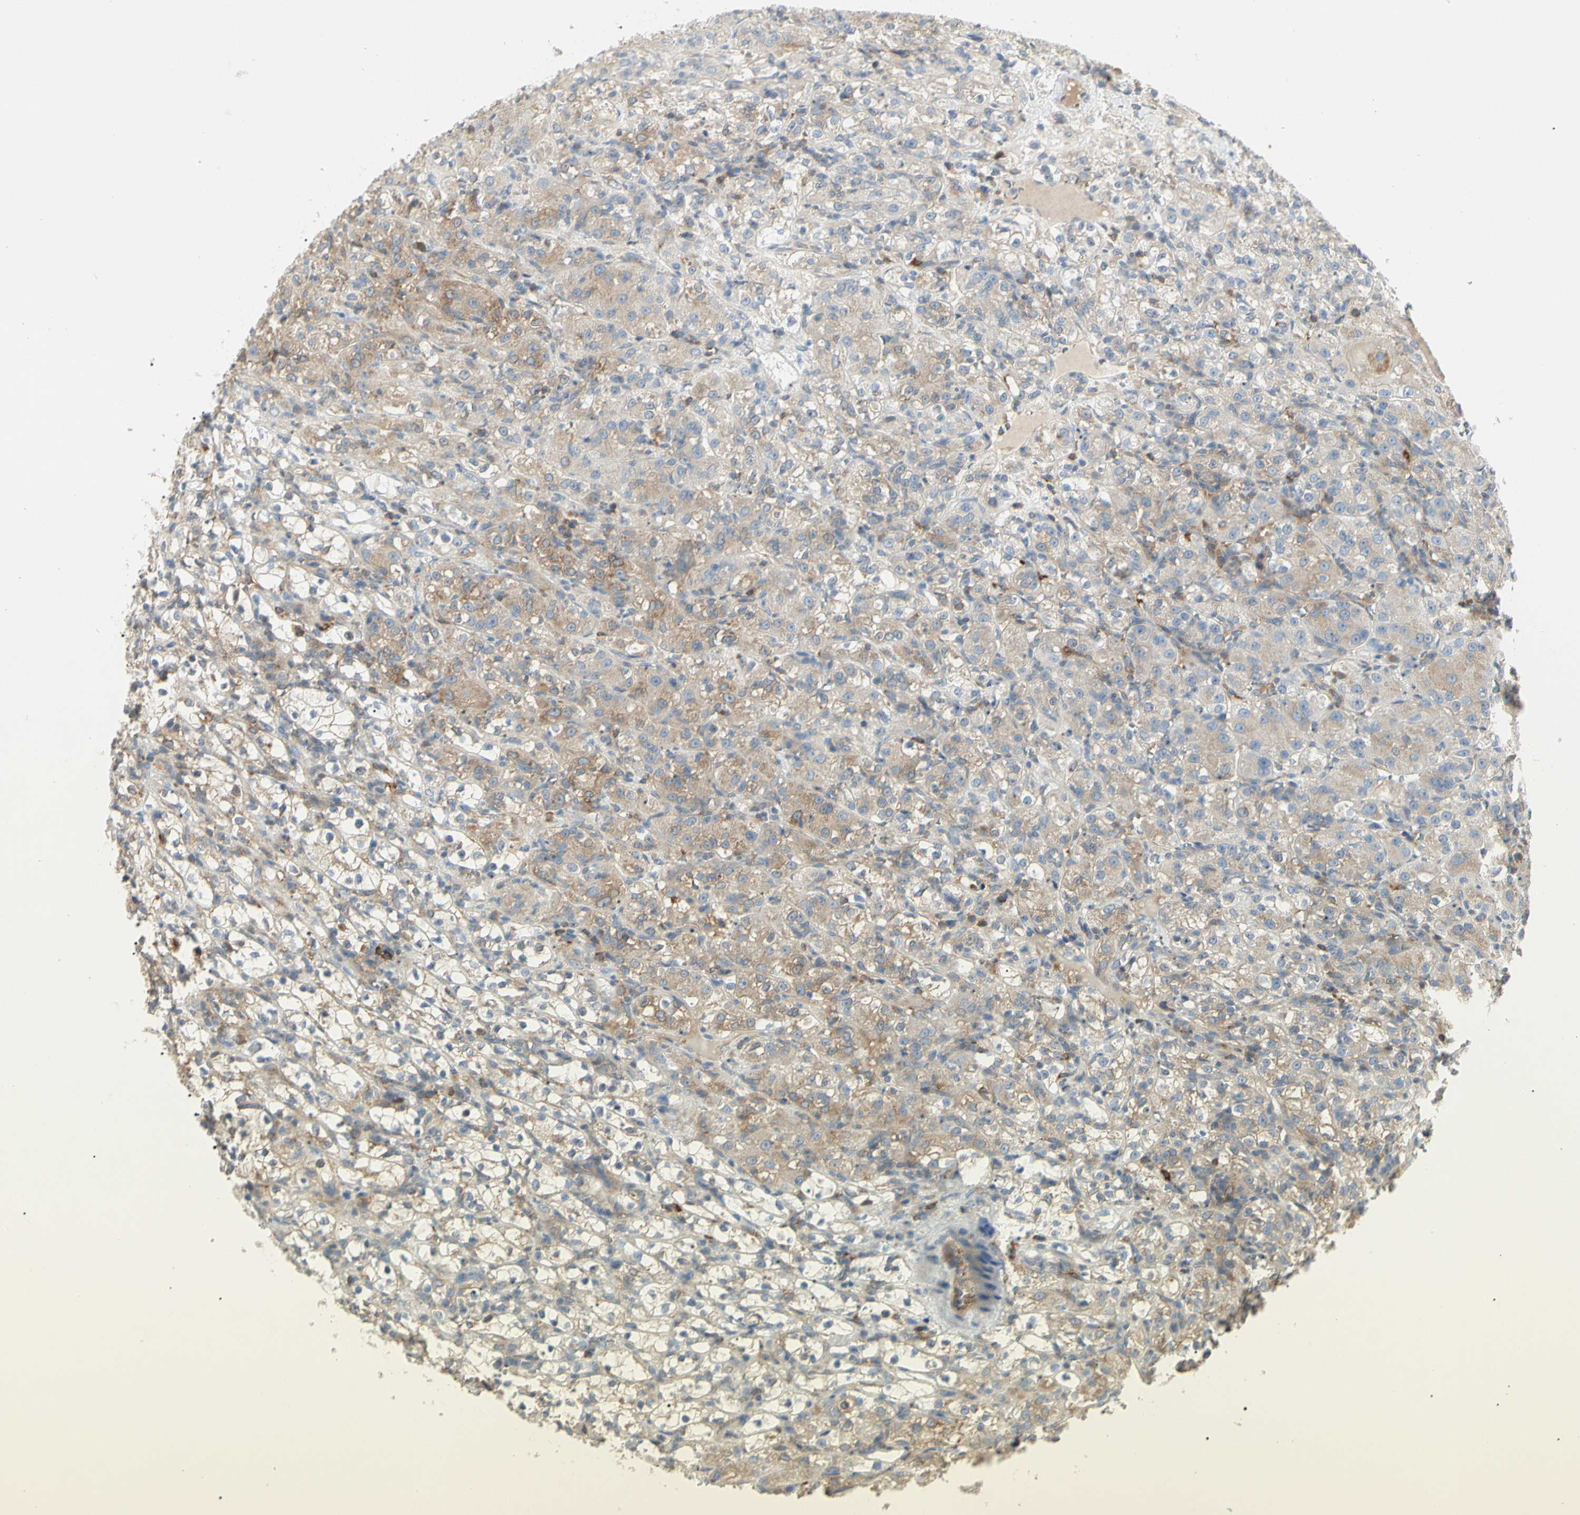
{"staining": {"intensity": "moderate", "quantity": ">75%", "location": "cytoplasmic/membranous"}, "tissue": "renal cancer", "cell_type": "Tumor cells", "image_type": "cancer", "snomed": [{"axis": "morphology", "description": "Normal tissue, NOS"}, {"axis": "morphology", "description": "Adenocarcinoma, NOS"}, {"axis": "topography", "description": "Kidney"}], "caption": "Immunohistochemistry (IHC) image of neoplastic tissue: human renal adenocarcinoma stained using IHC exhibits medium levels of moderate protein expression localized specifically in the cytoplasmic/membranous of tumor cells, appearing as a cytoplasmic/membranous brown color.", "gene": "NFKB2", "patient": {"sex": "male", "age": 61}}